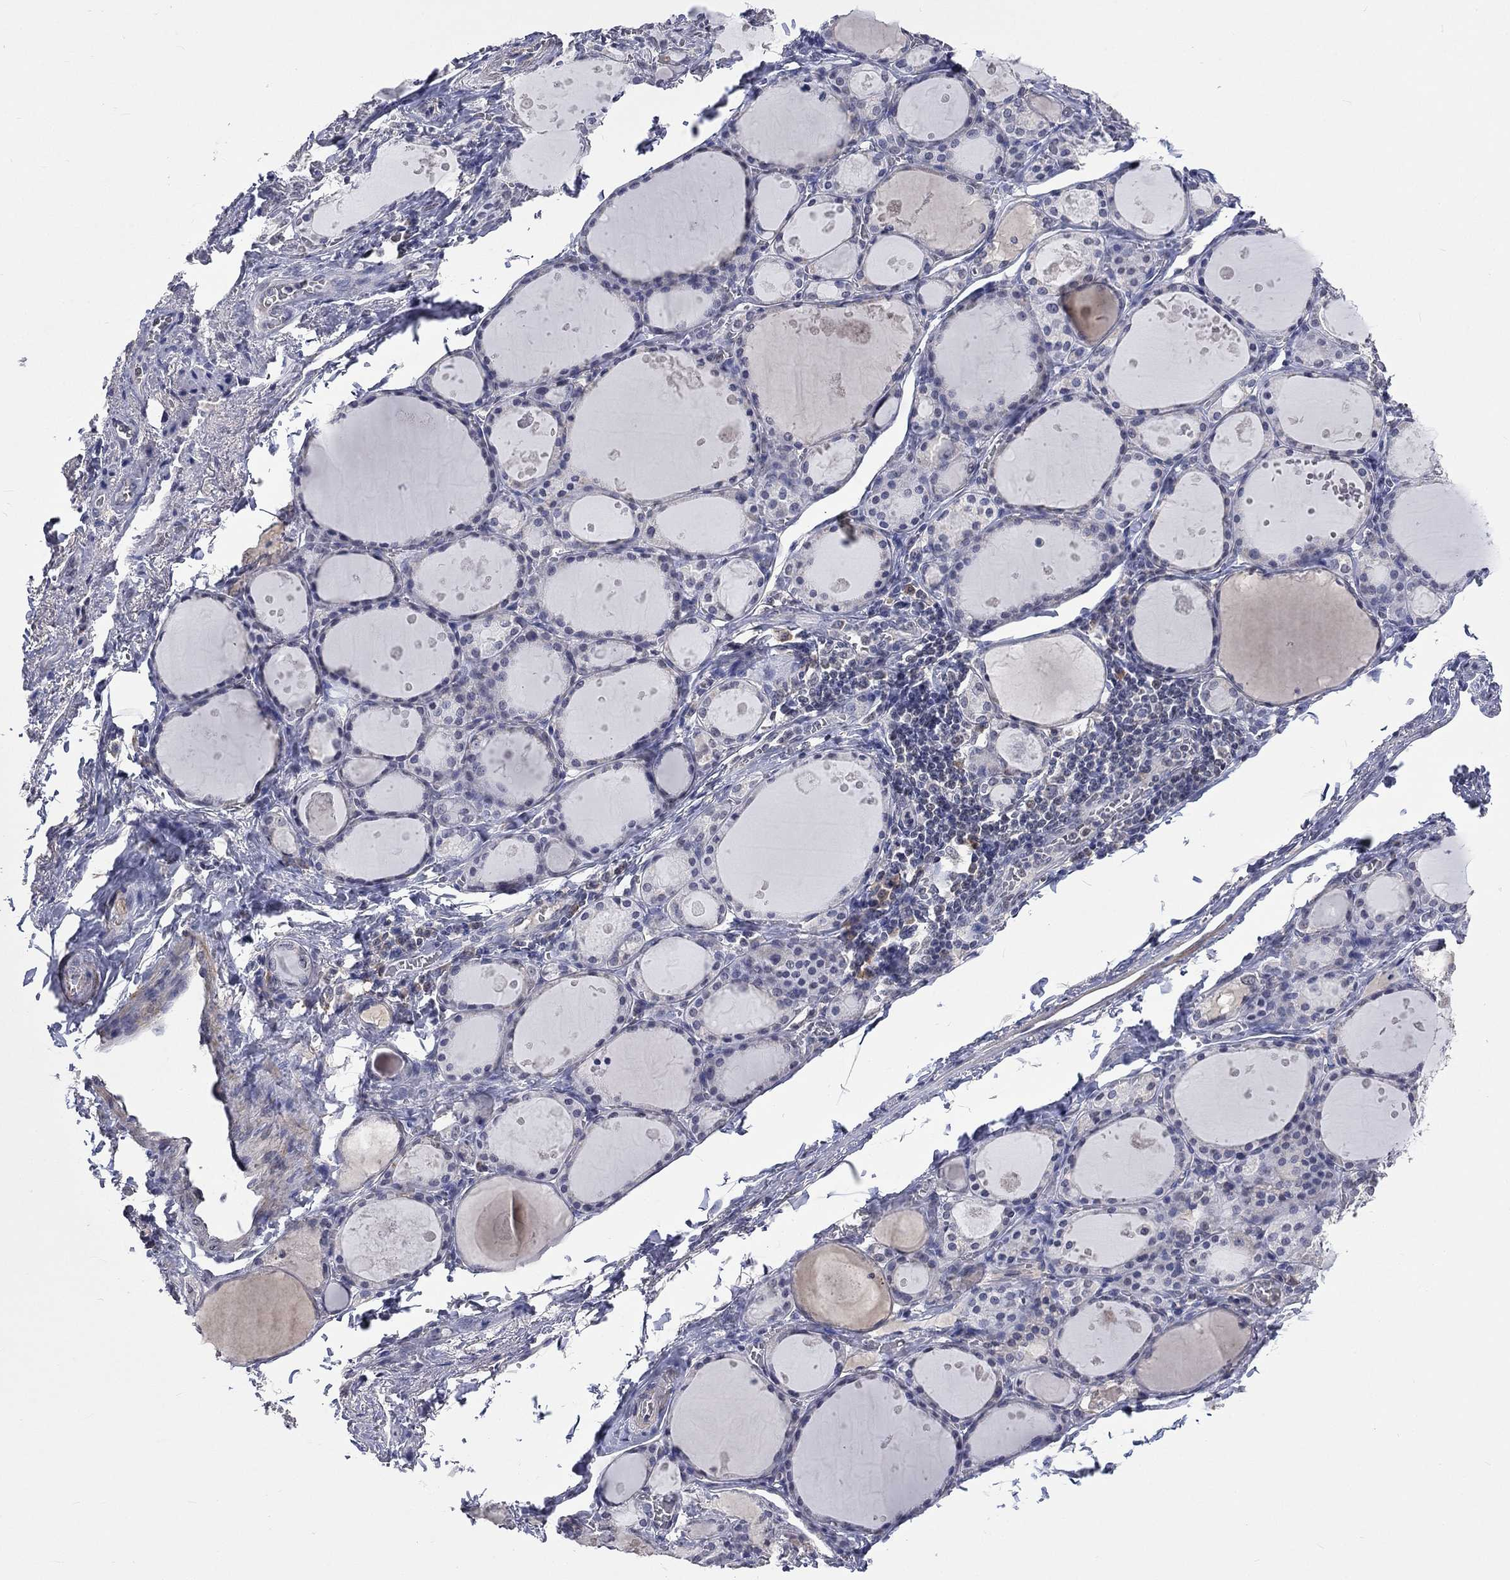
{"staining": {"intensity": "negative", "quantity": "none", "location": "none"}, "tissue": "thyroid gland", "cell_type": "Glandular cells", "image_type": "normal", "snomed": [{"axis": "morphology", "description": "Normal tissue, NOS"}, {"axis": "topography", "description": "Thyroid gland"}], "caption": "A high-resolution image shows immunohistochemistry (IHC) staining of normal thyroid gland, which displays no significant staining in glandular cells.", "gene": "ZBTB18", "patient": {"sex": "male", "age": 68}}